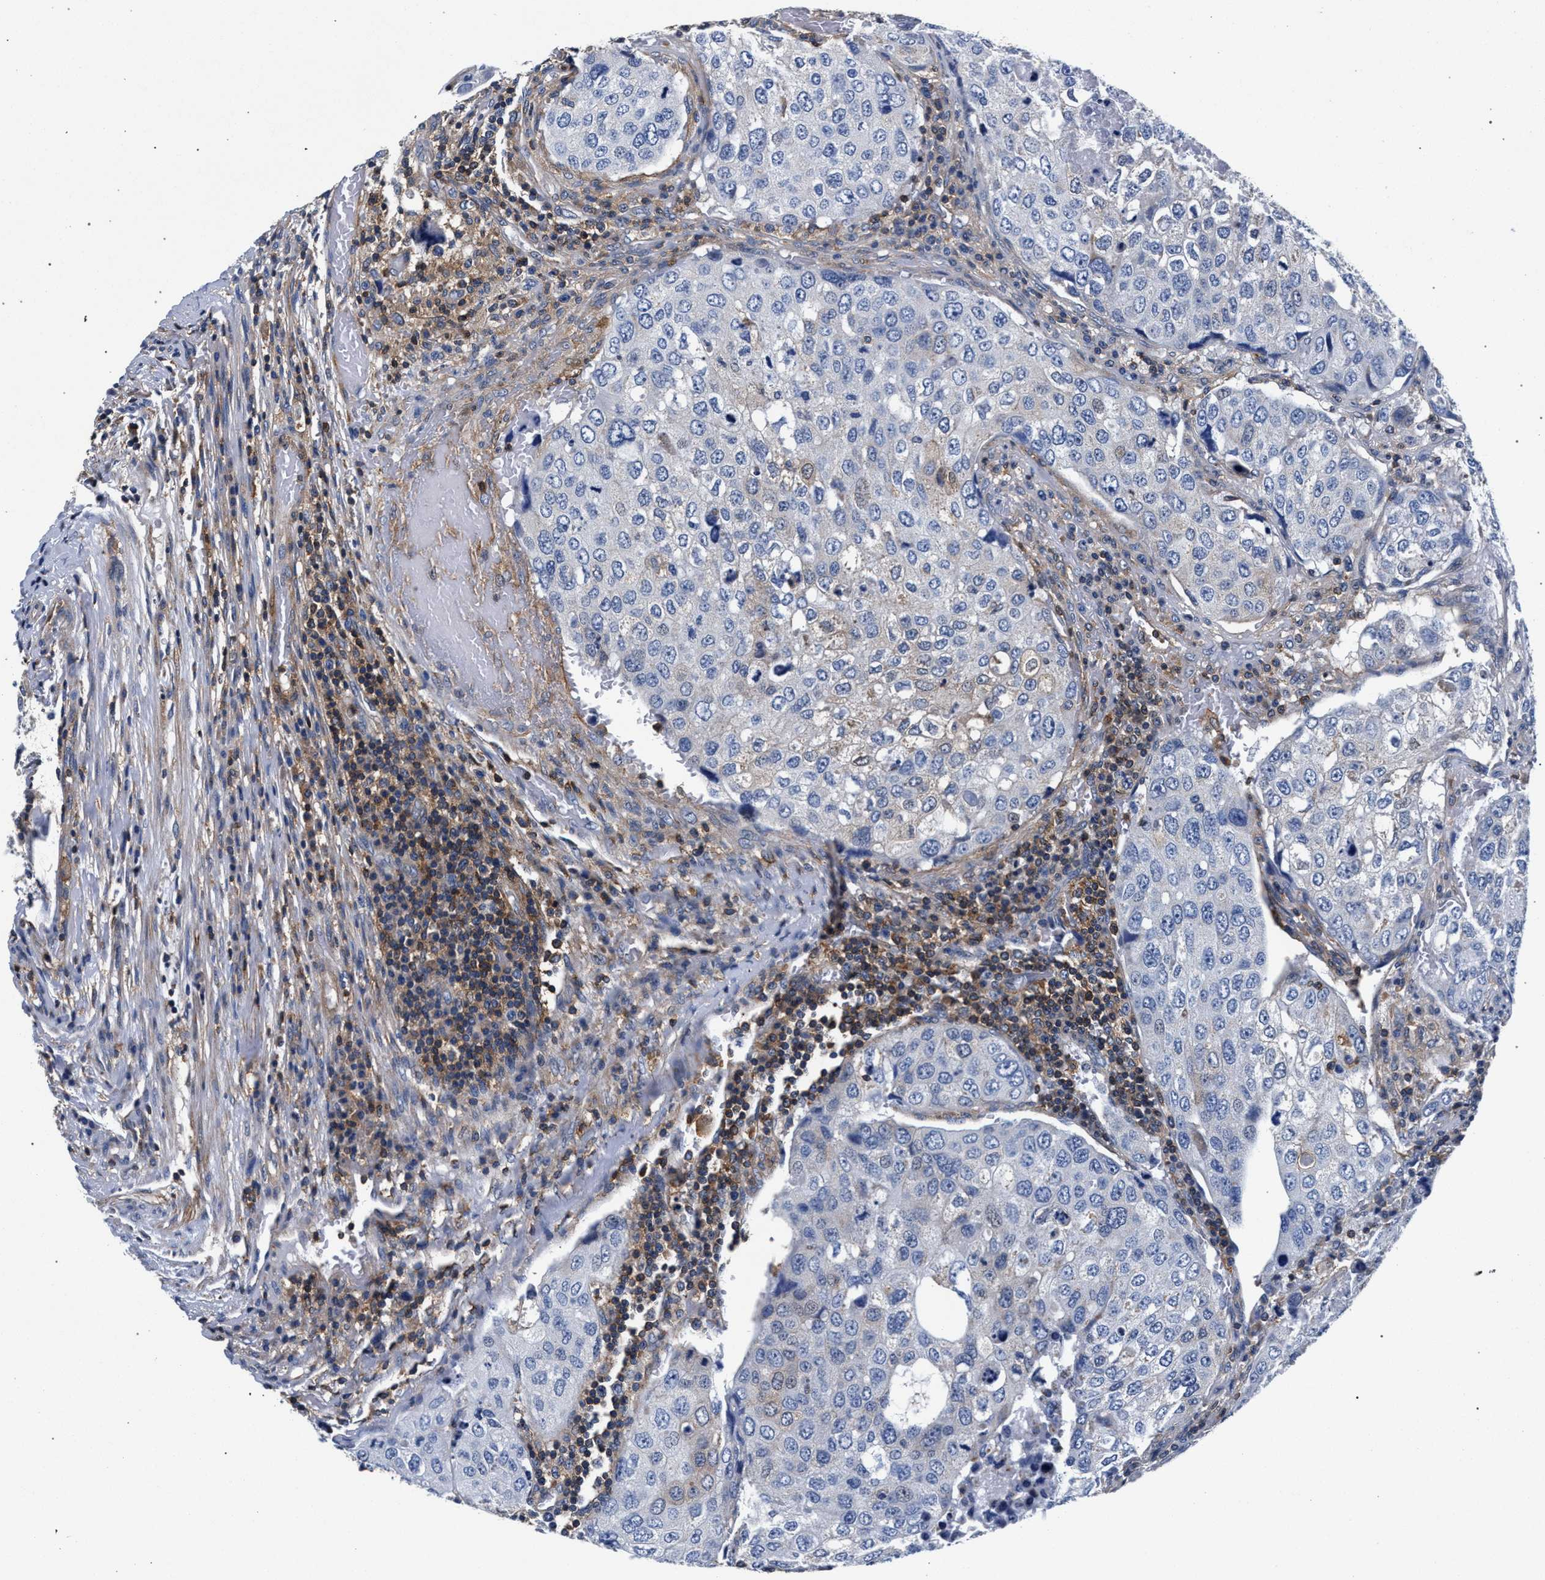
{"staining": {"intensity": "negative", "quantity": "none", "location": "none"}, "tissue": "urothelial cancer", "cell_type": "Tumor cells", "image_type": "cancer", "snomed": [{"axis": "morphology", "description": "Urothelial carcinoma, High grade"}, {"axis": "topography", "description": "Lymph node"}, {"axis": "topography", "description": "Urinary bladder"}], "caption": "Histopathology image shows no protein positivity in tumor cells of high-grade urothelial carcinoma tissue. Brightfield microscopy of immunohistochemistry (IHC) stained with DAB (3,3'-diaminobenzidine) (brown) and hematoxylin (blue), captured at high magnification.", "gene": "LASP1", "patient": {"sex": "male", "age": 51}}